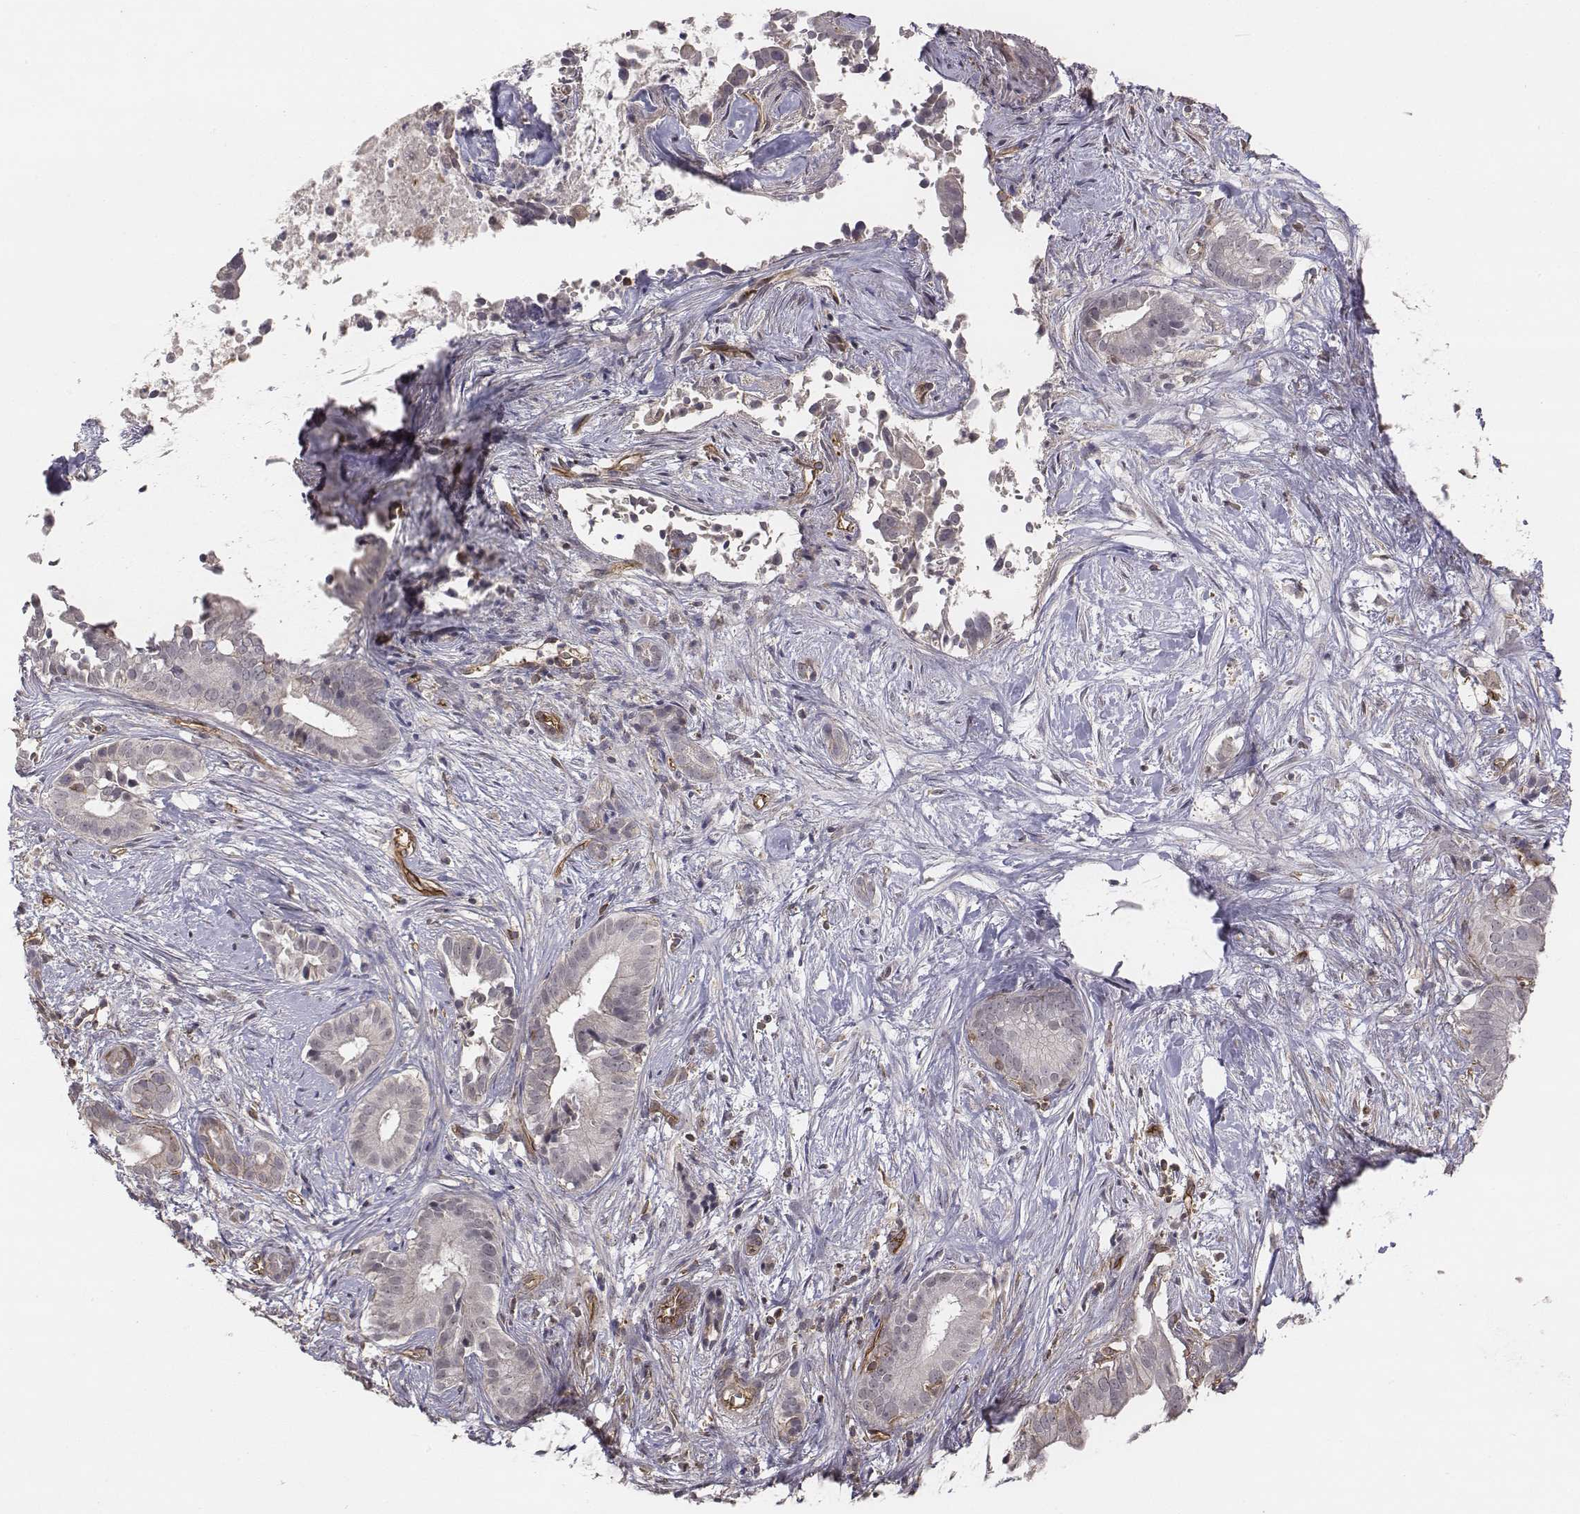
{"staining": {"intensity": "negative", "quantity": "none", "location": "none"}, "tissue": "pancreatic cancer", "cell_type": "Tumor cells", "image_type": "cancer", "snomed": [{"axis": "morphology", "description": "Adenocarcinoma, NOS"}, {"axis": "topography", "description": "Pancreas"}], "caption": "IHC image of neoplastic tissue: pancreatic cancer stained with DAB displays no significant protein expression in tumor cells.", "gene": "PTPRG", "patient": {"sex": "male", "age": 61}}